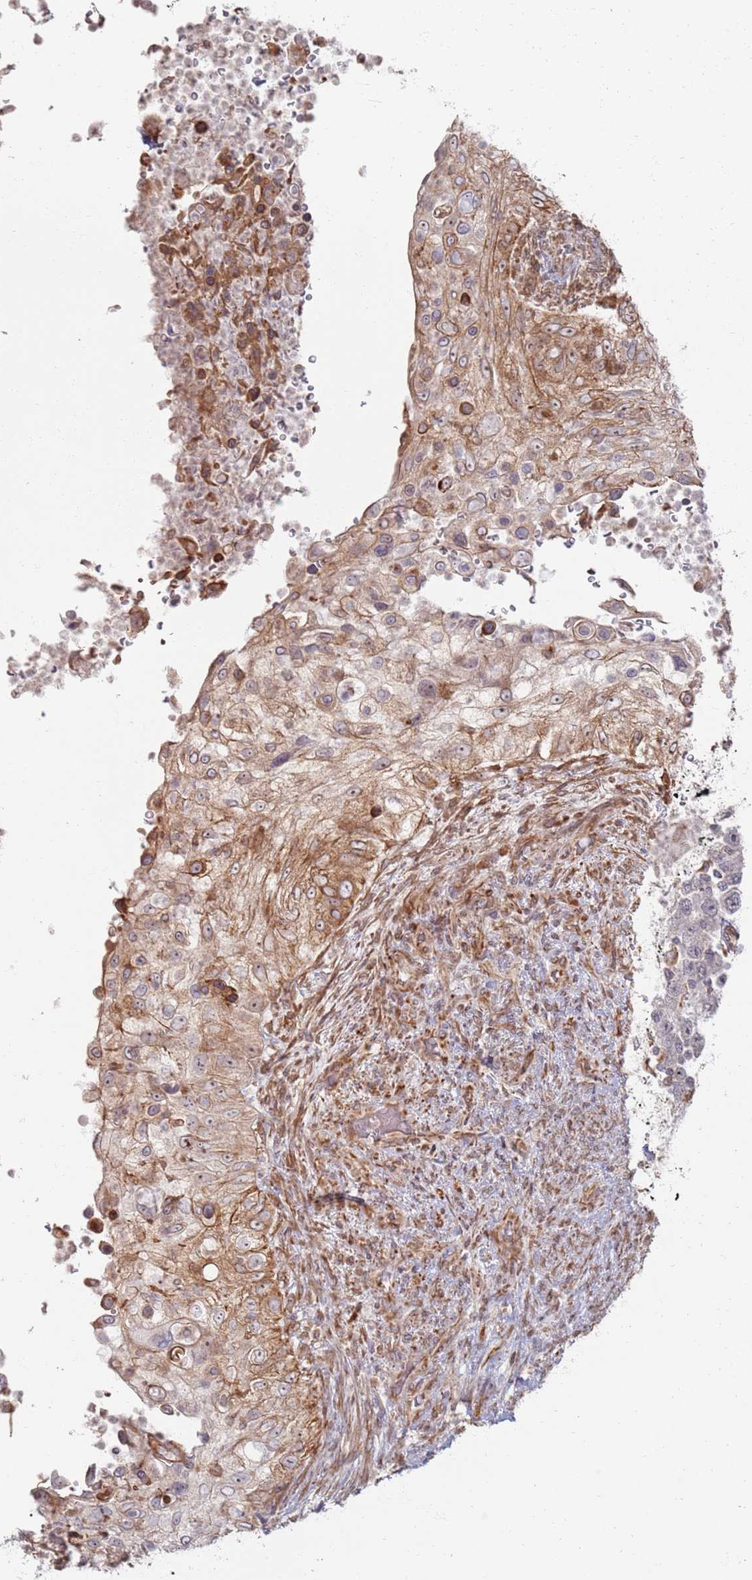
{"staining": {"intensity": "moderate", "quantity": ">75%", "location": "cytoplasmic/membranous,nuclear"}, "tissue": "urothelial cancer", "cell_type": "Tumor cells", "image_type": "cancer", "snomed": [{"axis": "morphology", "description": "Urothelial carcinoma, High grade"}, {"axis": "topography", "description": "Urinary bladder"}], "caption": "Protein staining of high-grade urothelial carcinoma tissue demonstrates moderate cytoplasmic/membranous and nuclear staining in approximately >75% of tumor cells. Using DAB (3,3'-diaminobenzidine) (brown) and hematoxylin (blue) stains, captured at high magnification using brightfield microscopy.", "gene": "PHF21A", "patient": {"sex": "female", "age": 60}}